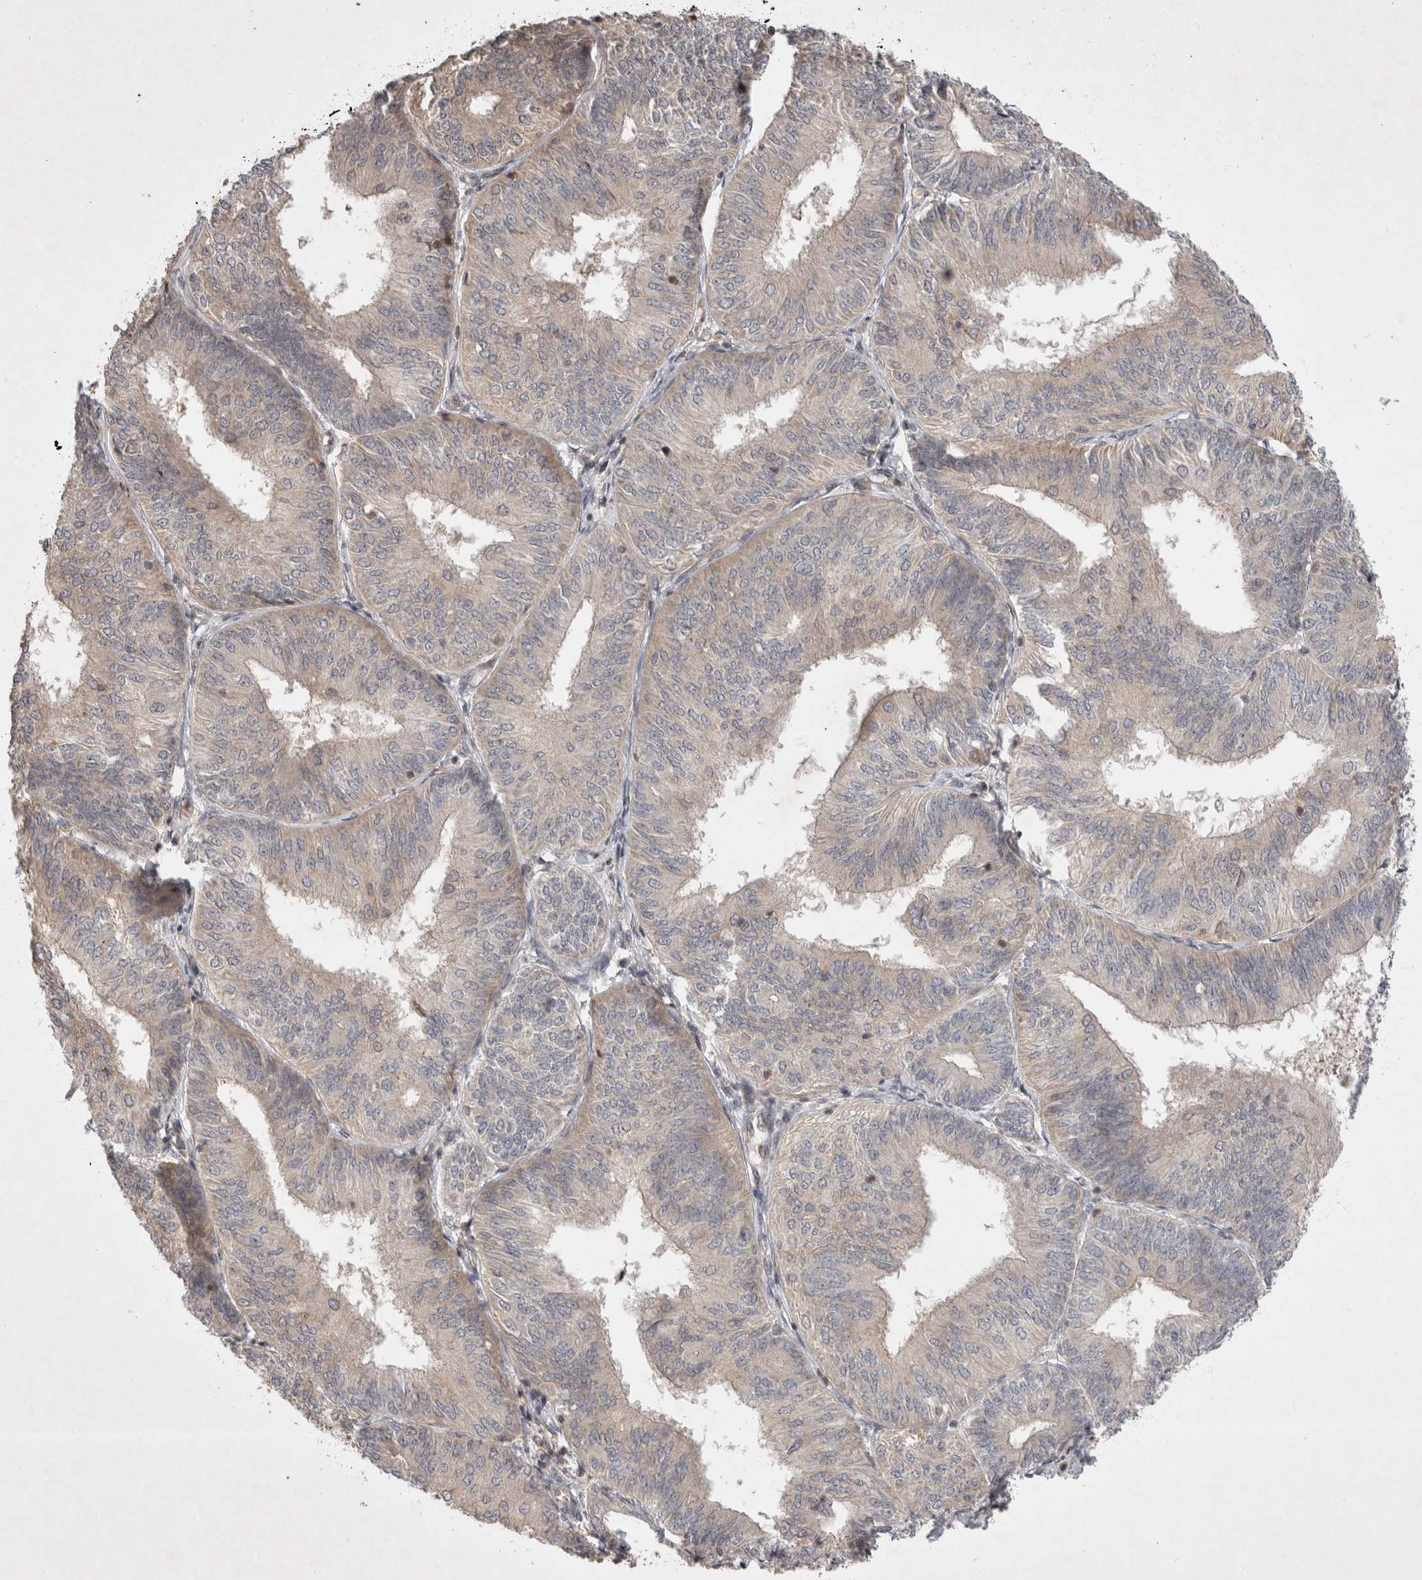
{"staining": {"intensity": "weak", "quantity": "25%-75%", "location": "cytoplasmic/membranous"}, "tissue": "endometrial cancer", "cell_type": "Tumor cells", "image_type": "cancer", "snomed": [{"axis": "morphology", "description": "Adenocarcinoma, NOS"}, {"axis": "topography", "description": "Endometrium"}], "caption": "Immunohistochemistry micrograph of endometrial cancer stained for a protein (brown), which reveals low levels of weak cytoplasmic/membranous staining in about 25%-75% of tumor cells.", "gene": "EIF2AK1", "patient": {"sex": "female", "age": 58}}